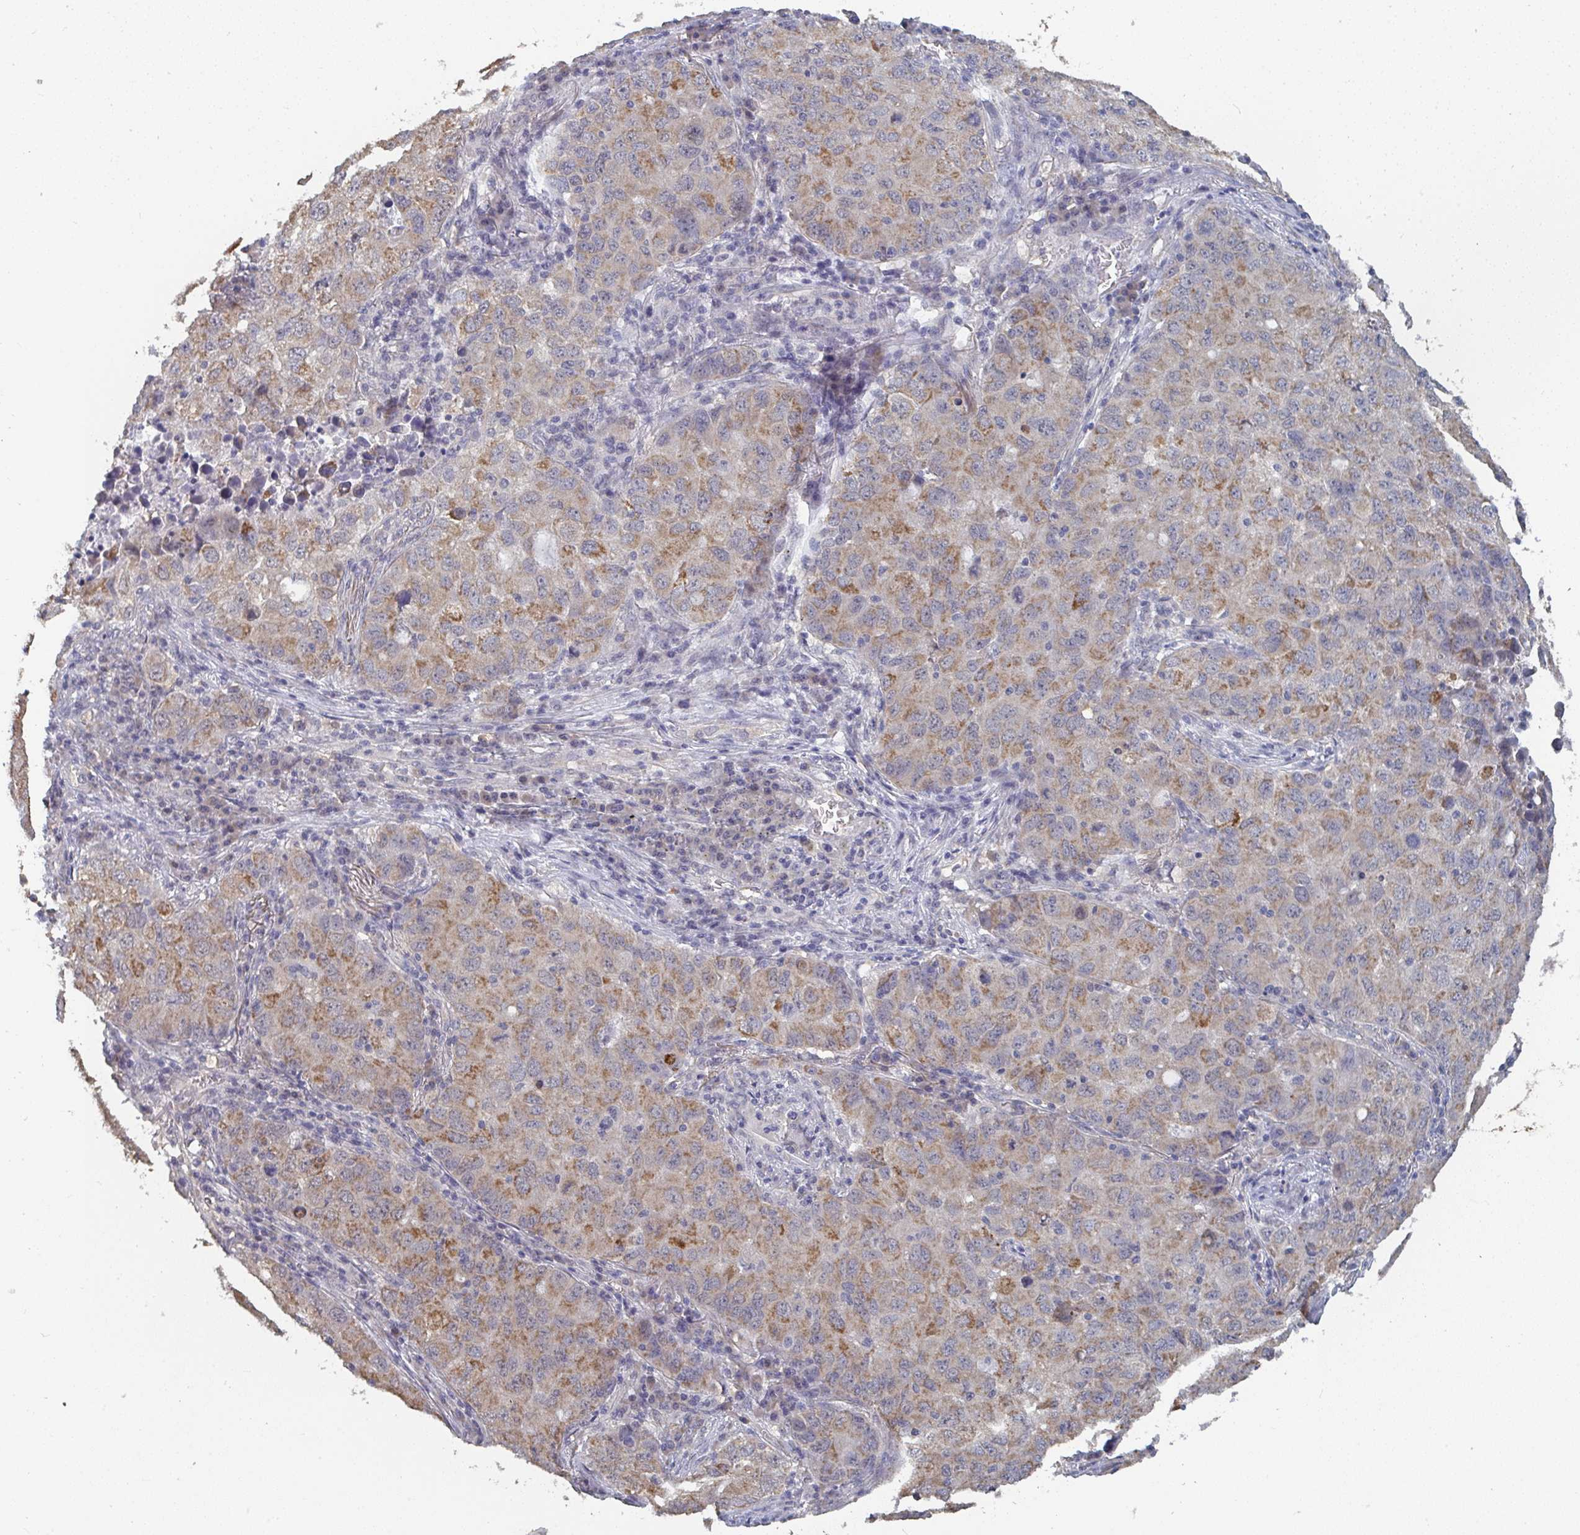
{"staining": {"intensity": "moderate", "quantity": "25%-75%", "location": "cytoplasmic/membranous"}, "tissue": "lung cancer", "cell_type": "Tumor cells", "image_type": "cancer", "snomed": [{"axis": "morphology", "description": "Normal morphology"}, {"axis": "morphology", "description": "Adenocarcinoma, NOS"}, {"axis": "topography", "description": "Lymph node"}, {"axis": "topography", "description": "Lung"}], "caption": "Tumor cells display moderate cytoplasmic/membranous expression in approximately 25%-75% of cells in lung adenocarcinoma.", "gene": "LIX1", "patient": {"sex": "female", "age": 51}}